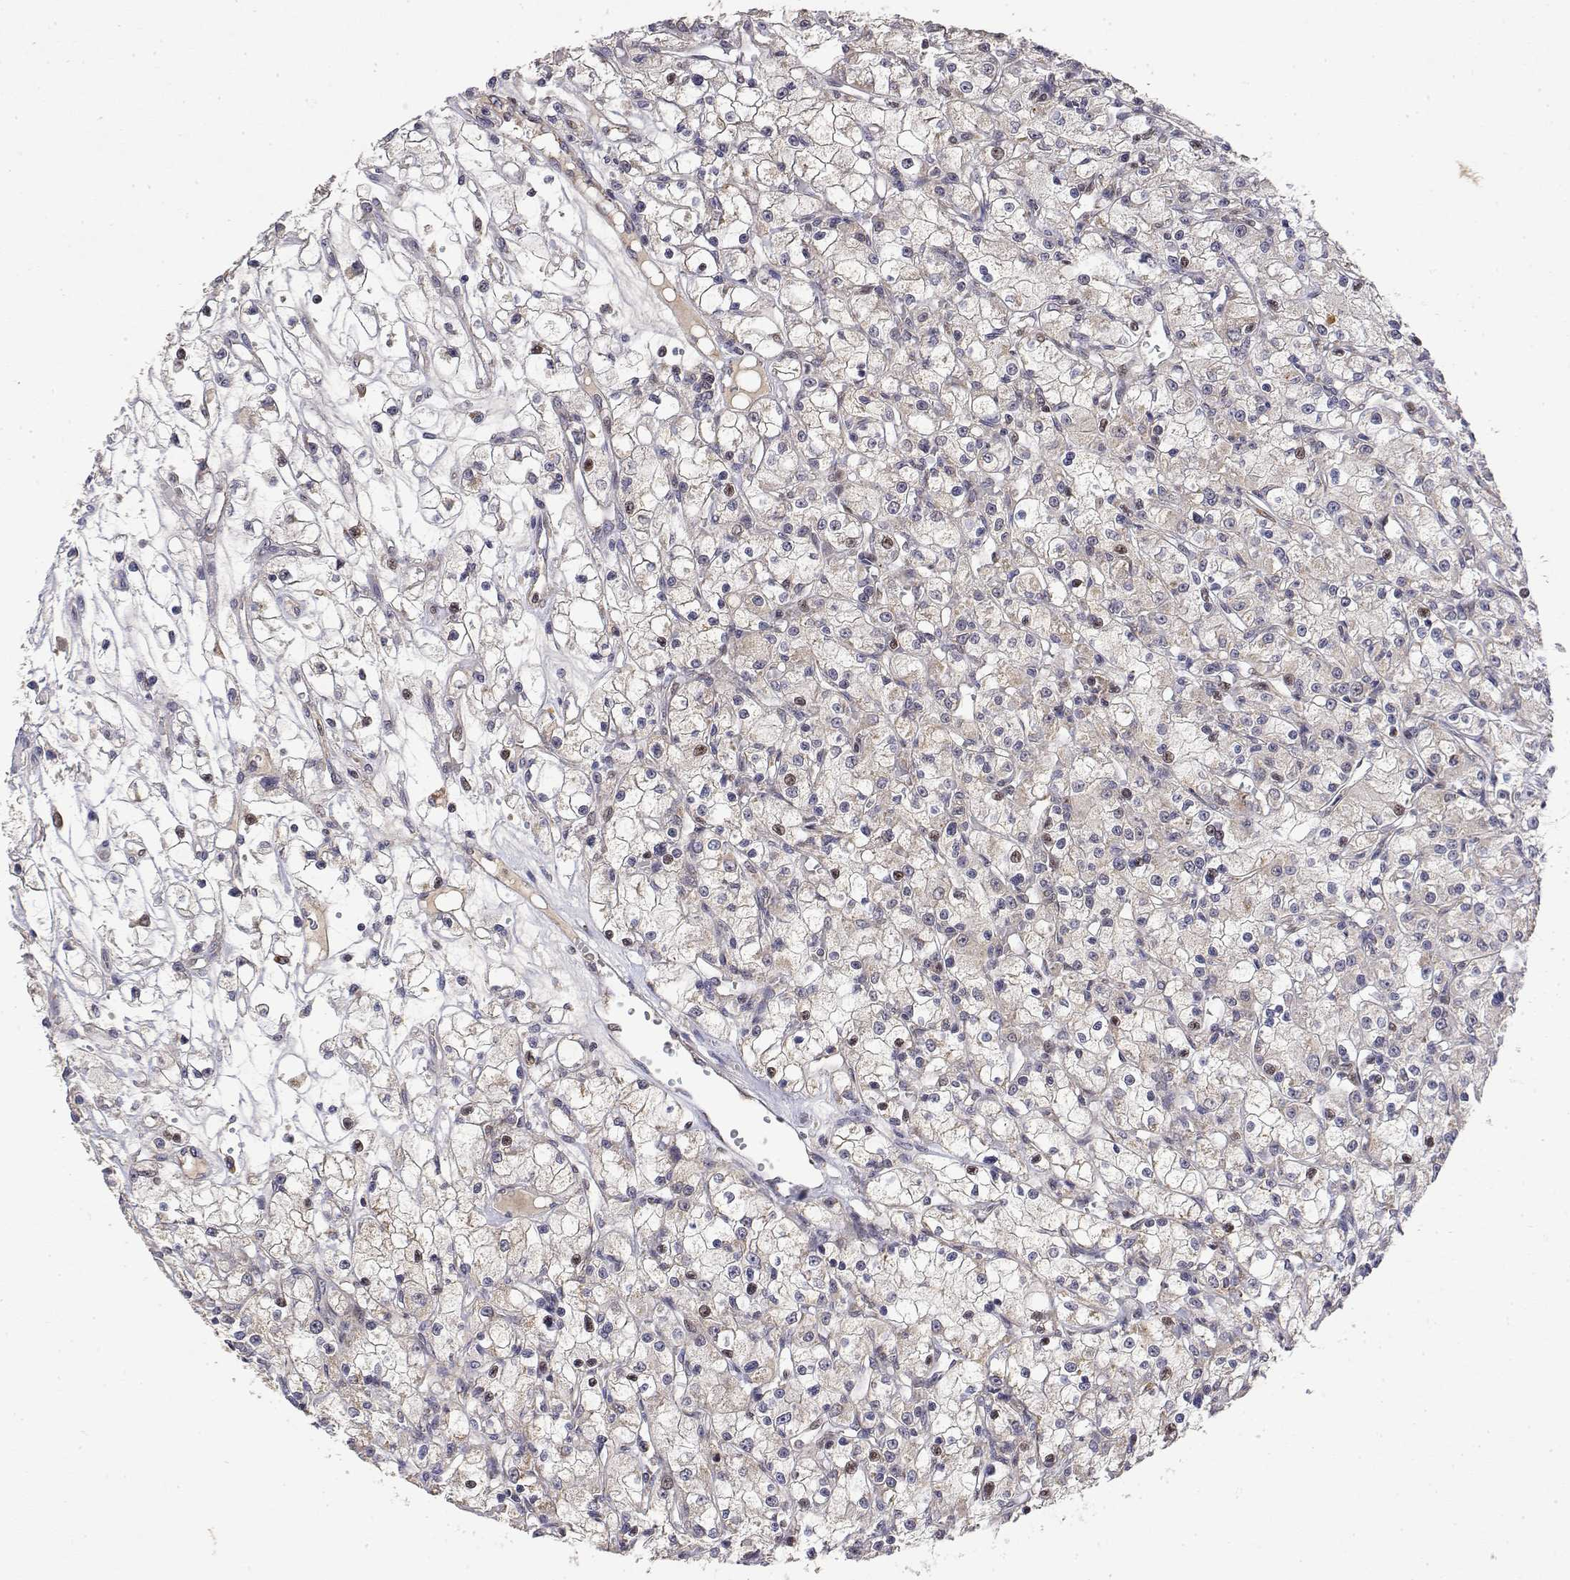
{"staining": {"intensity": "weak", "quantity": "25%-75%", "location": "cytoplasmic/membranous"}, "tissue": "renal cancer", "cell_type": "Tumor cells", "image_type": "cancer", "snomed": [{"axis": "morphology", "description": "Adenocarcinoma, NOS"}, {"axis": "topography", "description": "Kidney"}], "caption": "Protein staining reveals weak cytoplasmic/membranous positivity in about 25%-75% of tumor cells in renal cancer.", "gene": "GADD45GIP1", "patient": {"sex": "female", "age": 59}}